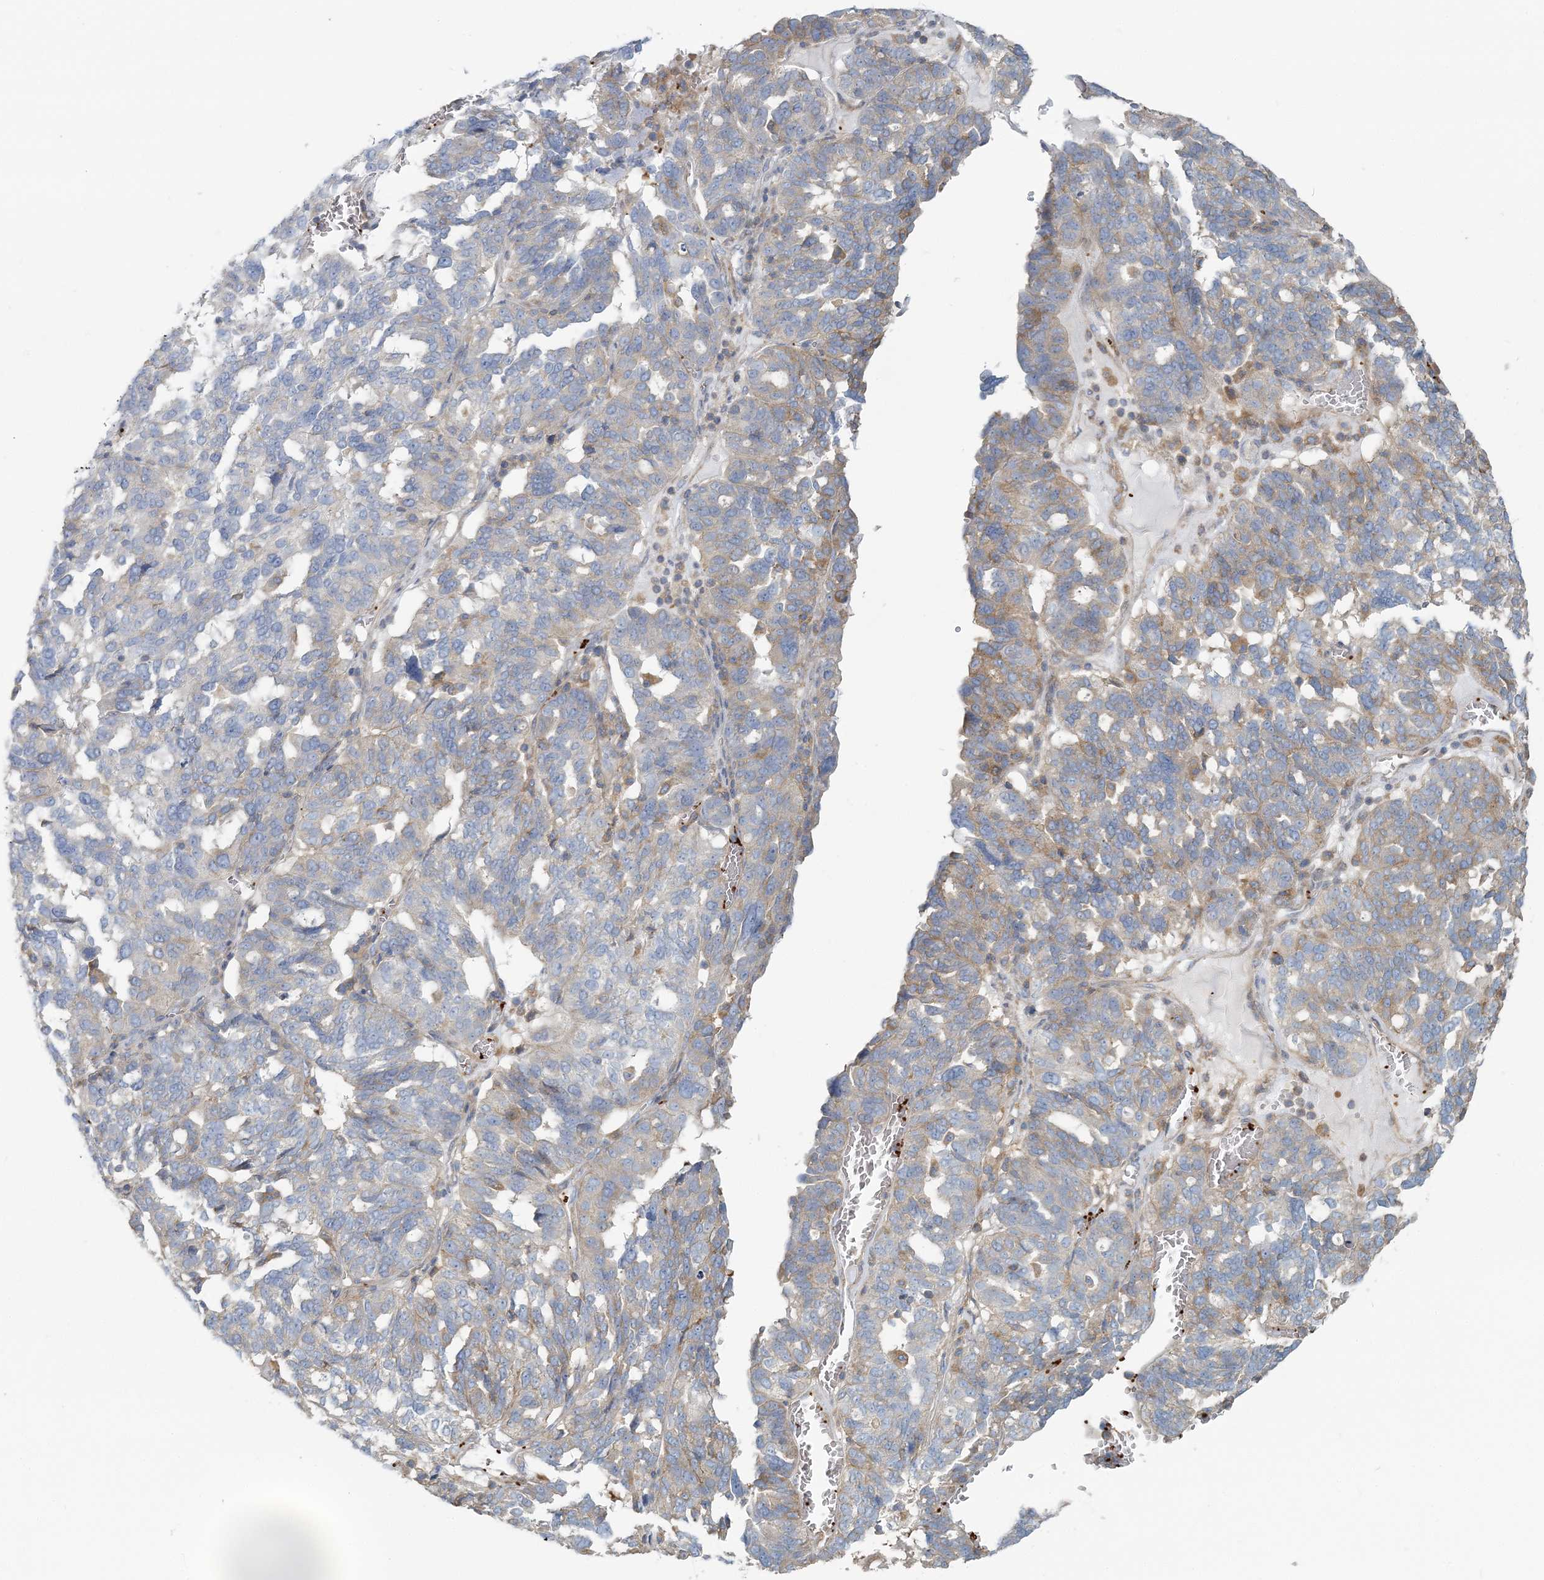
{"staining": {"intensity": "weak", "quantity": "<25%", "location": "cytoplasmic/membranous"}, "tissue": "ovarian cancer", "cell_type": "Tumor cells", "image_type": "cancer", "snomed": [{"axis": "morphology", "description": "Cystadenocarcinoma, serous, NOS"}, {"axis": "topography", "description": "Ovary"}], "caption": "This is an IHC photomicrograph of human serous cystadenocarcinoma (ovarian). There is no expression in tumor cells.", "gene": "CUEDC2", "patient": {"sex": "female", "age": 59}}